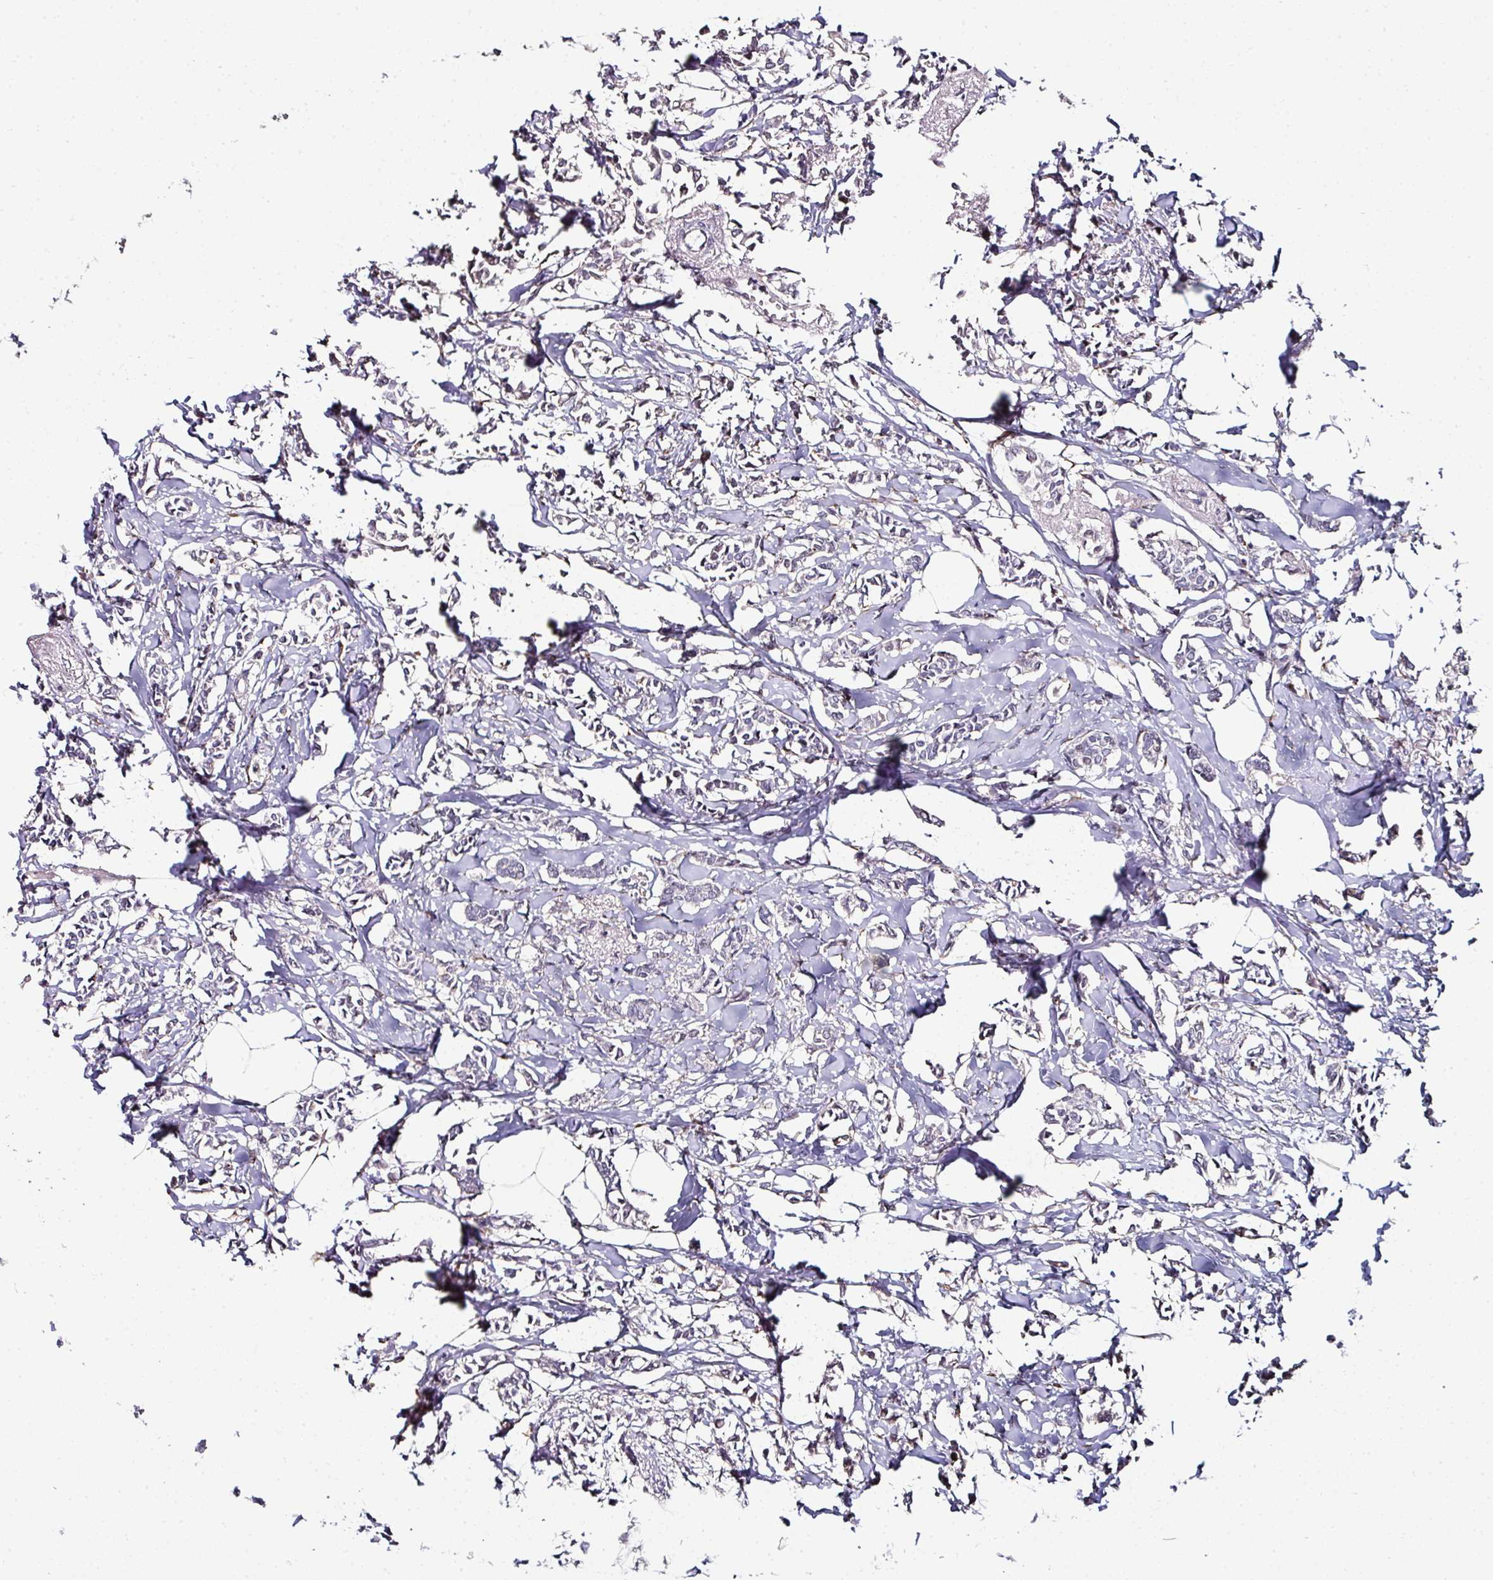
{"staining": {"intensity": "negative", "quantity": "none", "location": "none"}, "tissue": "breast cancer", "cell_type": "Tumor cells", "image_type": "cancer", "snomed": [{"axis": "morphology", "description": "Duct carcinoma"}, {"axis": "topography", "description": "Breast"}], "caption": "High magnification brightfield microscopy of breast cancer stained with DAB (3,3'-diaminobenzidine) (brown) and counterstained with hematoxylin (blue): tumor cells show no significant staining.", "gene": "APOLD1", "patient": {"sex": "female", "age": 41}}